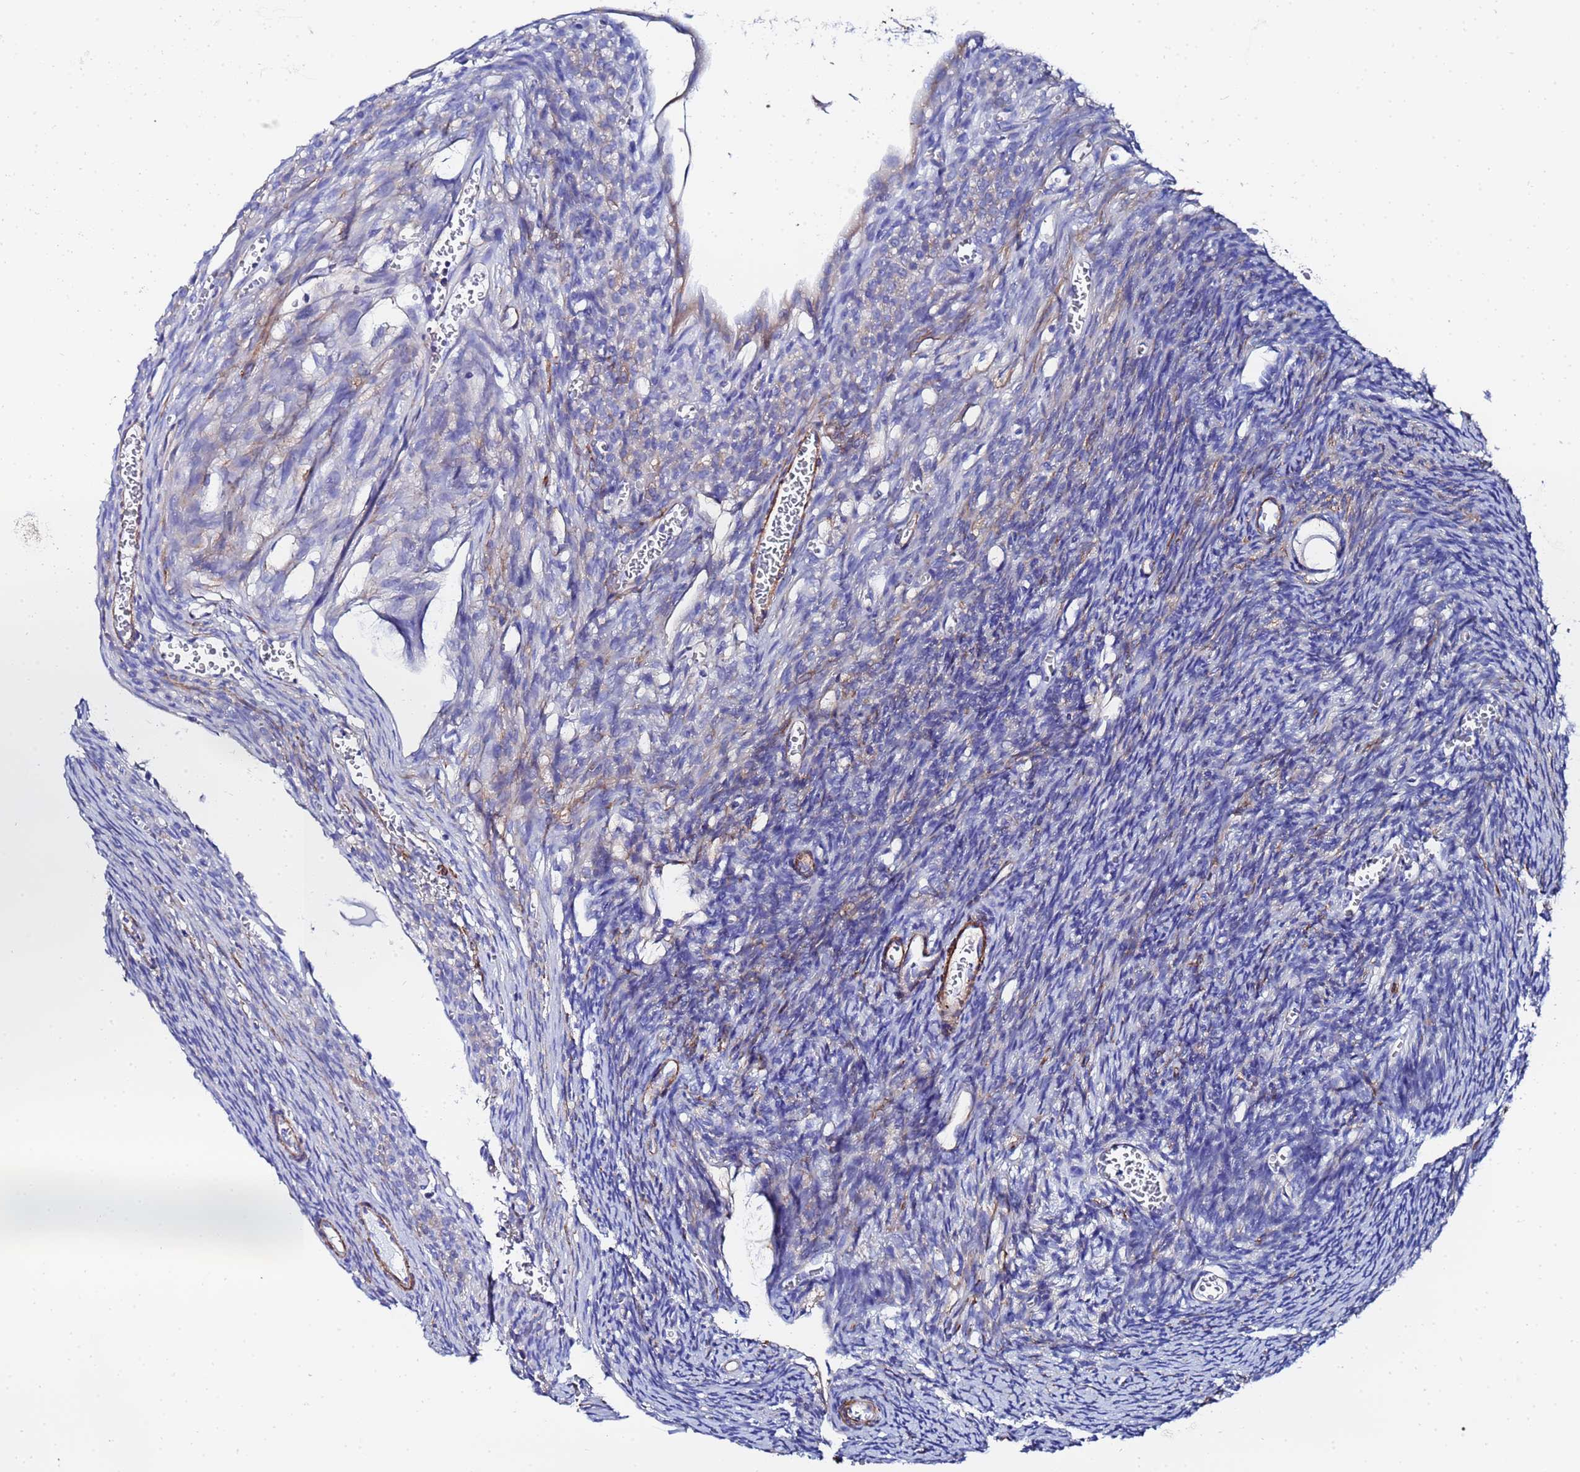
{"staining": {"intensity": "negative", "quantity": "none", "location": "none"}, "tissue": "ovary", "cell_type": "Follicle cells", "image_type": "normal", "snomed": [{"axis": "morphology", "description": "Normal tissue, NOS"}, {"axis": "topography", "description": "Ovary"}], "caption": "High power microscopy micrograph of an immunohistochemistry (IHC) image of benign ovary, revealing no significant staining in follicle cells.", "gene": "RAB39A", "patient": {"sex": "female", "age": 39}}